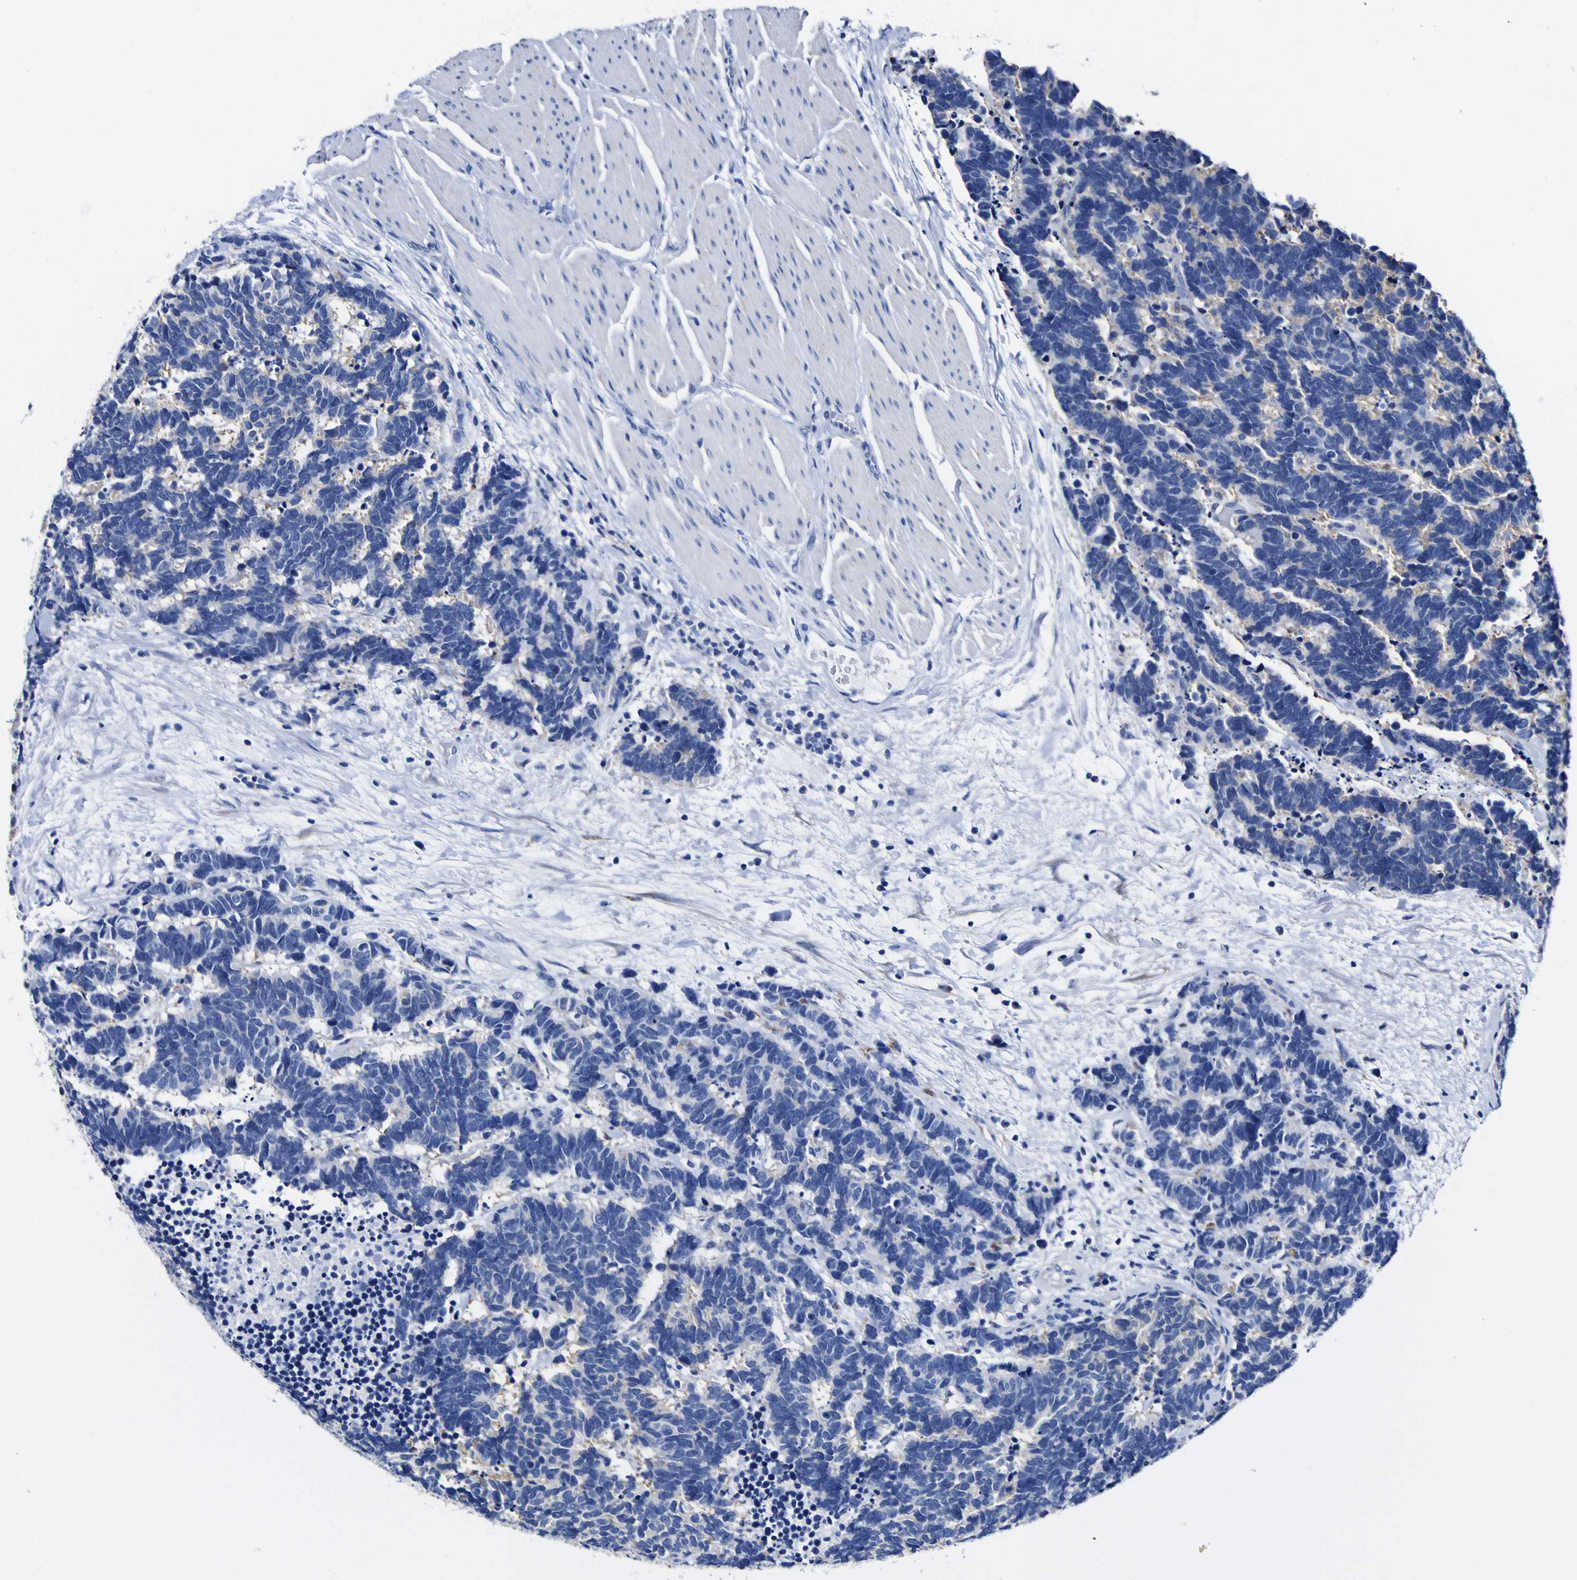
{"staining": {"intensity": "weak", "quantity": "25%-75%", "location": "cytoplasmic/membranous"}, "tissue": "carcinoid", "cell_type": "Tumor cells", "image_type": "cancer", "snomed": [{"axis": "morphology", "description": "Carcinoma, NOS"}, {"axis": "morphology", "description": "Carcinoid, malignant, NOS"}, {"axis": "topography", "description": "Urinary bladder"}], "caption": "About 25%-75% of tumor cells in human malignant carcinoid exhibit weak cytoplasmic/membranous protein positivity as visualized by brown immunohistochemical staining.", "gene": "HLA-DQA1", "patient": {"sex": "male", "age": 57}}